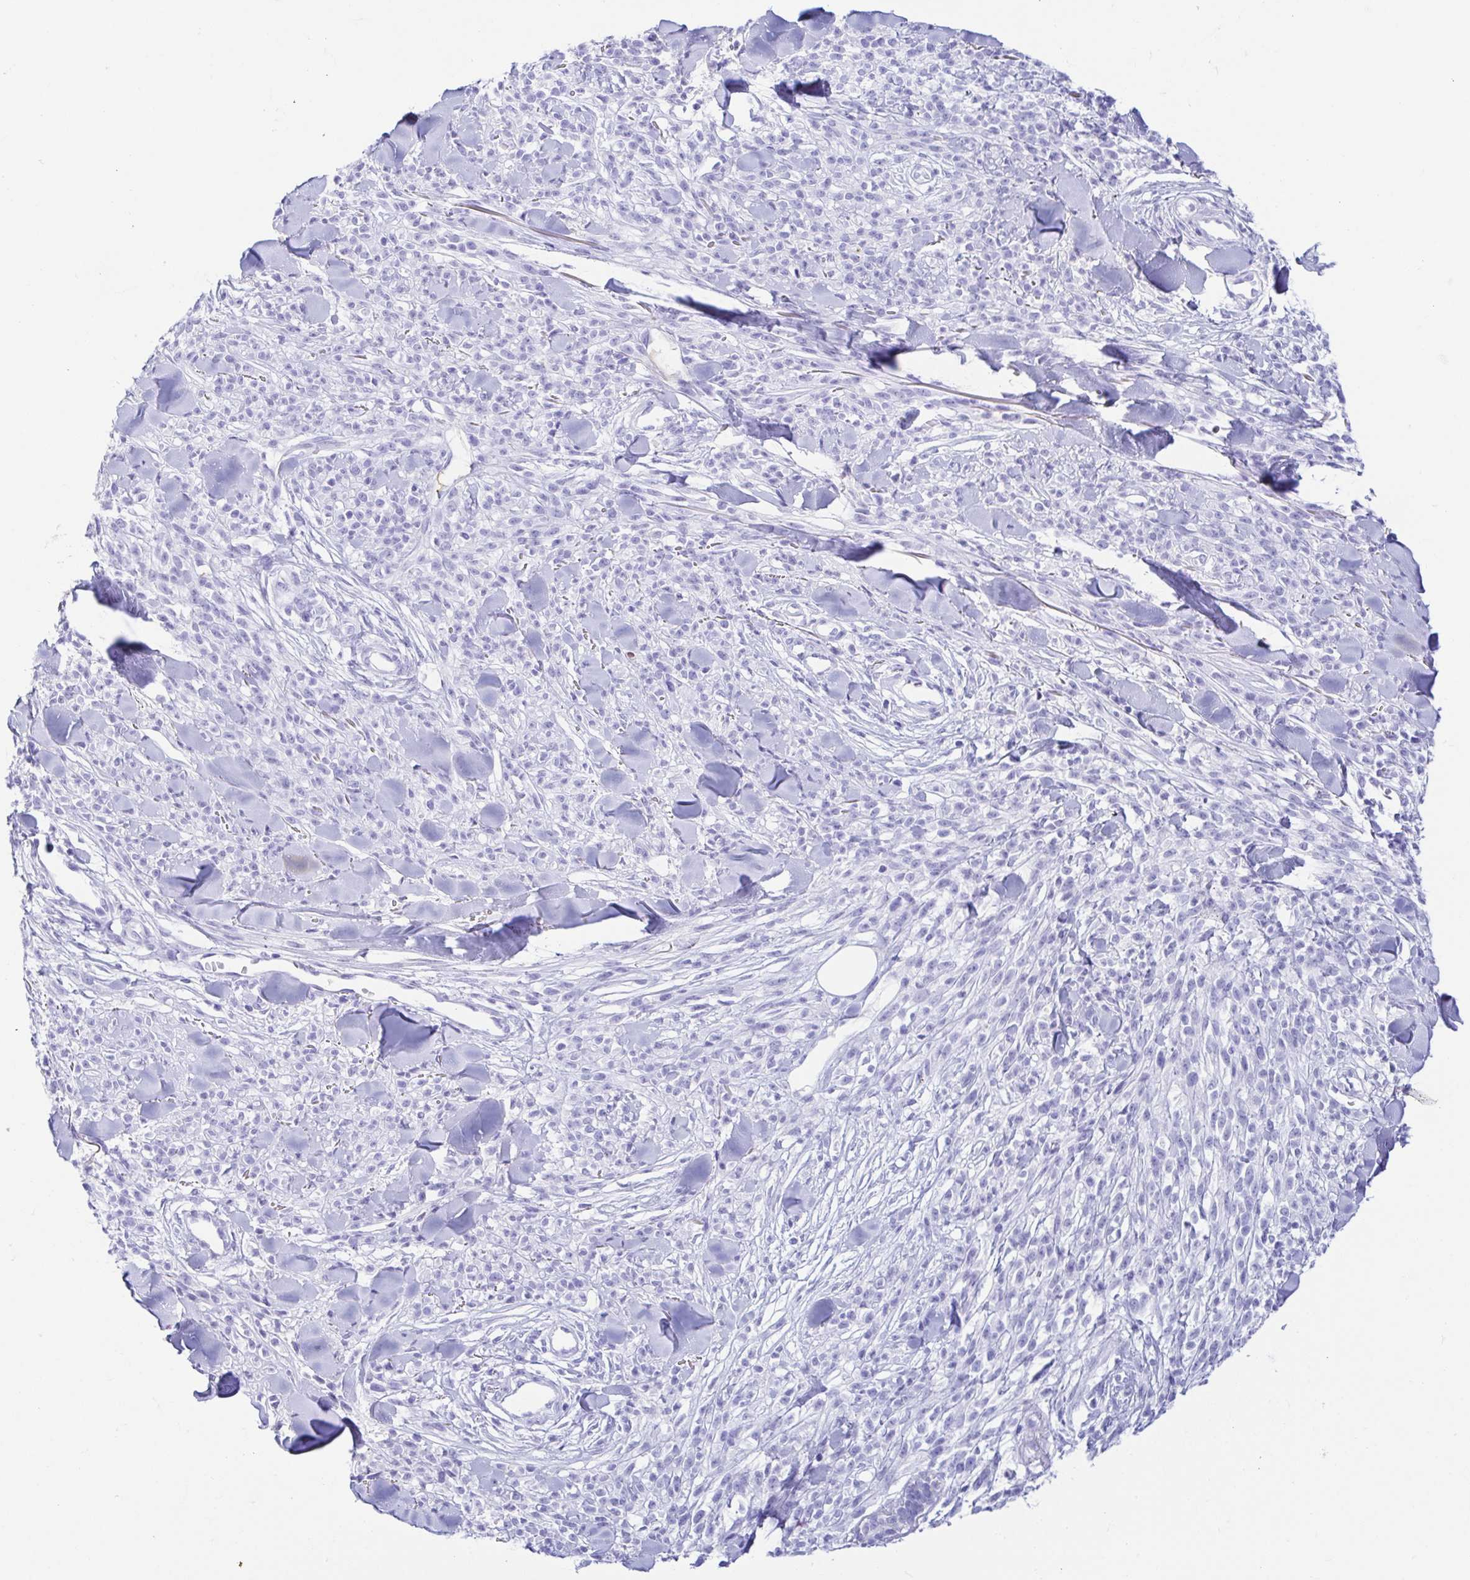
{"staining": {"intensity": "negative", "quantity": "none", "location": "none"}, "tissue": "melanoma", "cell_type": "Tumor cells", "image_type": "cancer", "snomed": [{"axis": "morphology", "description": "Malignant melanoma, NOS"}, {"axis": "topography", "description": "Skin"}, {"axis": "topography", "description": "Skin of trunk"}], "caption": "Histopathology image shows no protein staining in tumor cells of melanoma tissue.", "gene": "GKN1", "patient": {"sex": "male", "age": 74}}